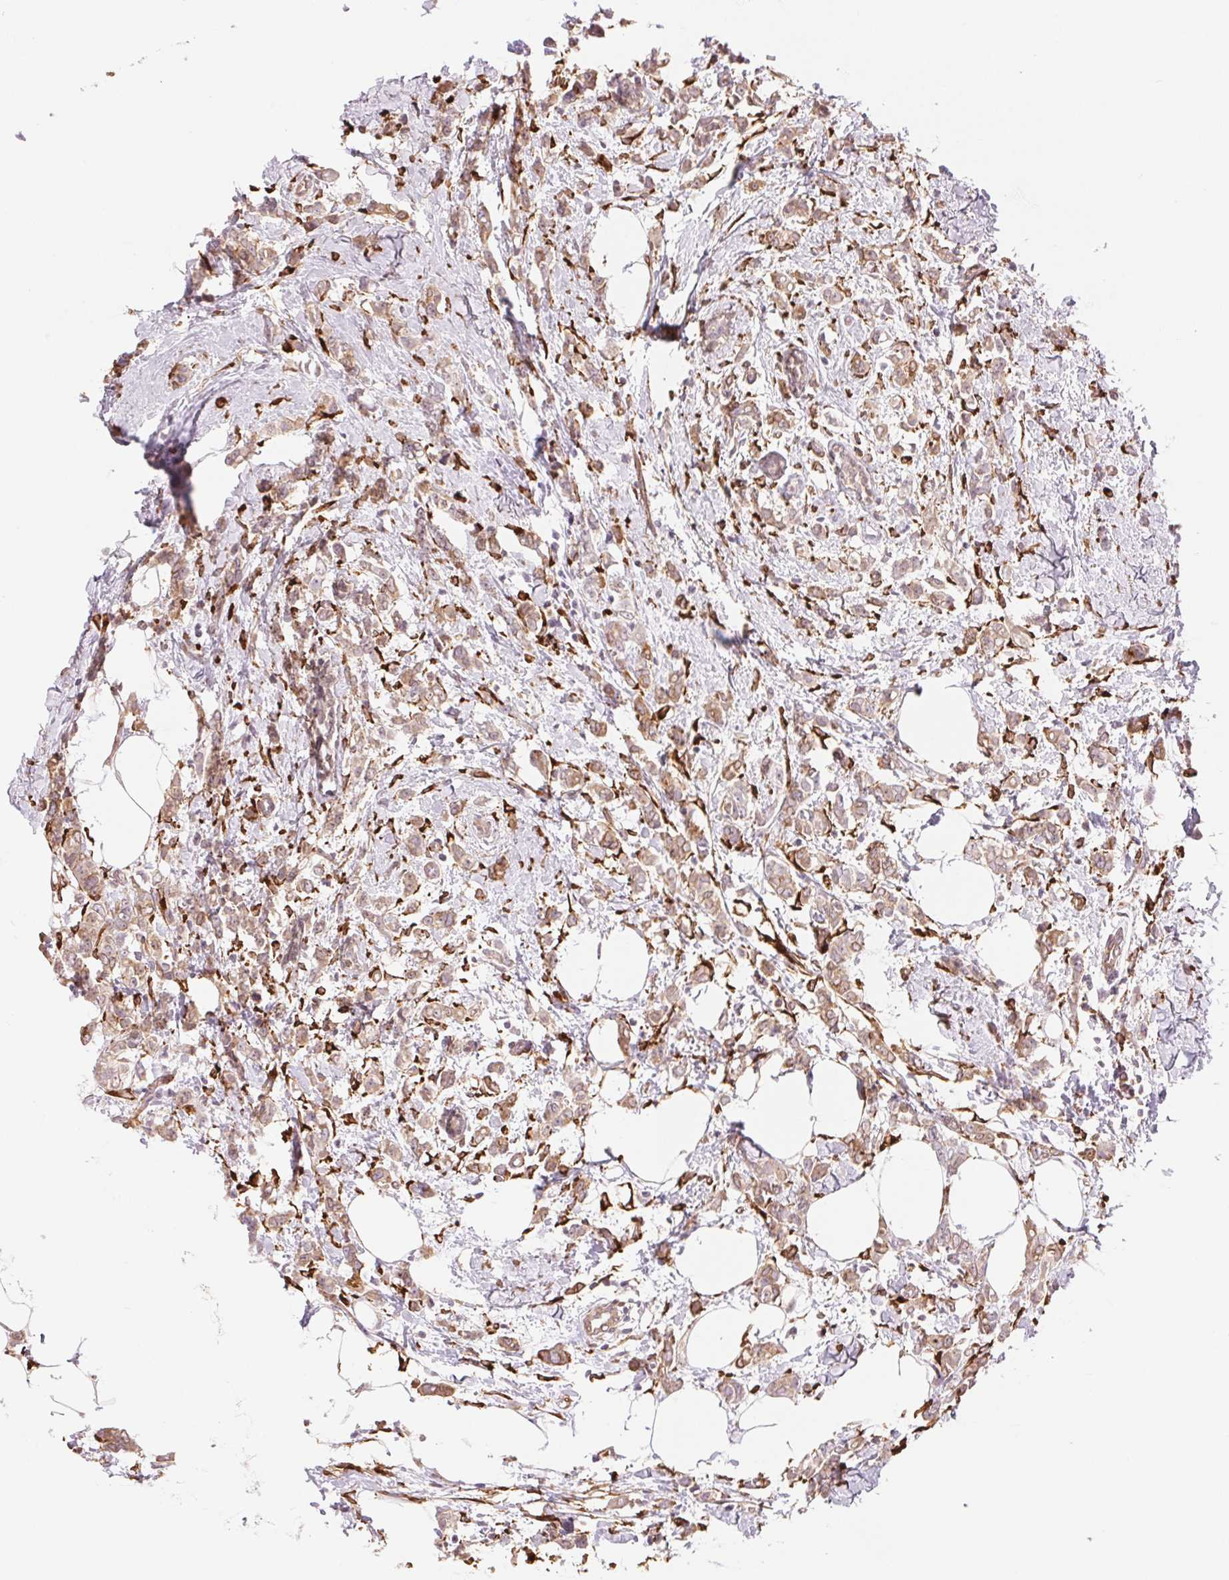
{"staining": {"intensity": "moderate", "quantity": ">75%", "location": "cytoplasmic/membranous"}, "tissue": "breast cancer", "cell_type": "Tumor cells", "image_type": "cancer", "snomed": [{"axis": "morphology", "description": "Duct carcinoma"}, {"axis": "topography", "description": "Breast"}], "caption": "This is a histology image of immunohistochemistry staining of breast intraductal carcinoma, which shows moderate staining in the cytoplasmic/membranous of tumor cells.", "gene": "FKBP10", "patient": {"sex": "female", "age": 40}}